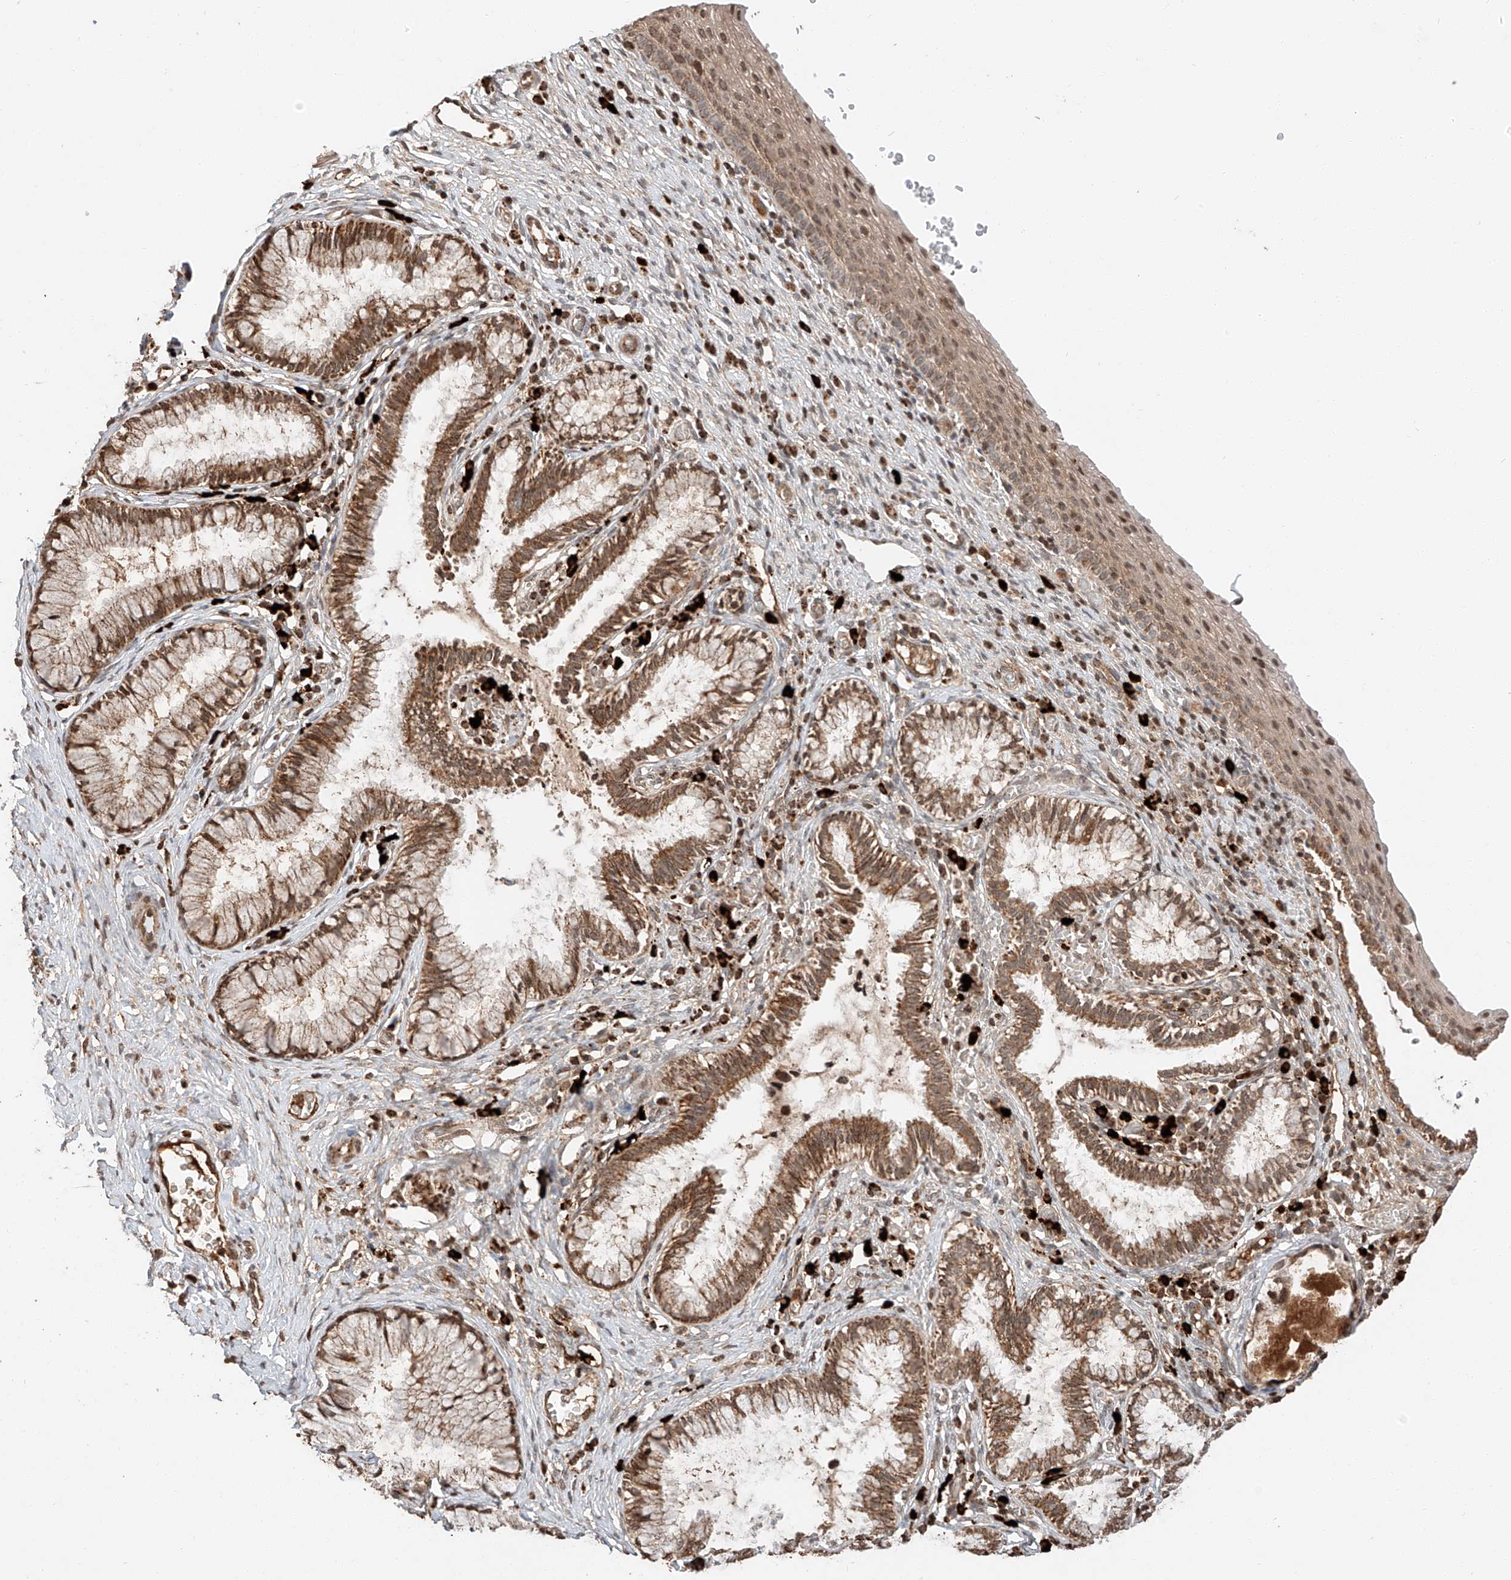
{"staining": {"intensity": "moderate", "quantity": "25%-75%", "location": "cytoplasmic/membranous"}, "tissue": "cervix", "cell_type": "Glandular cells", "image_type": "normal", "snomed": [{"axis": "morphology", "description": "Normal tissue, NOS"}, {"axis": "topography", "description": "Cervix"}], "caption": "The immunohistochemical stain labels moderate cytoplasmic/membranous staining in glandular cells of normal cervix. (brown staining indicates protein expression, while blue staining denotes nuclei).", "gene": "ARHGAP33", "patient": {"sex": "female", "age": 27}}